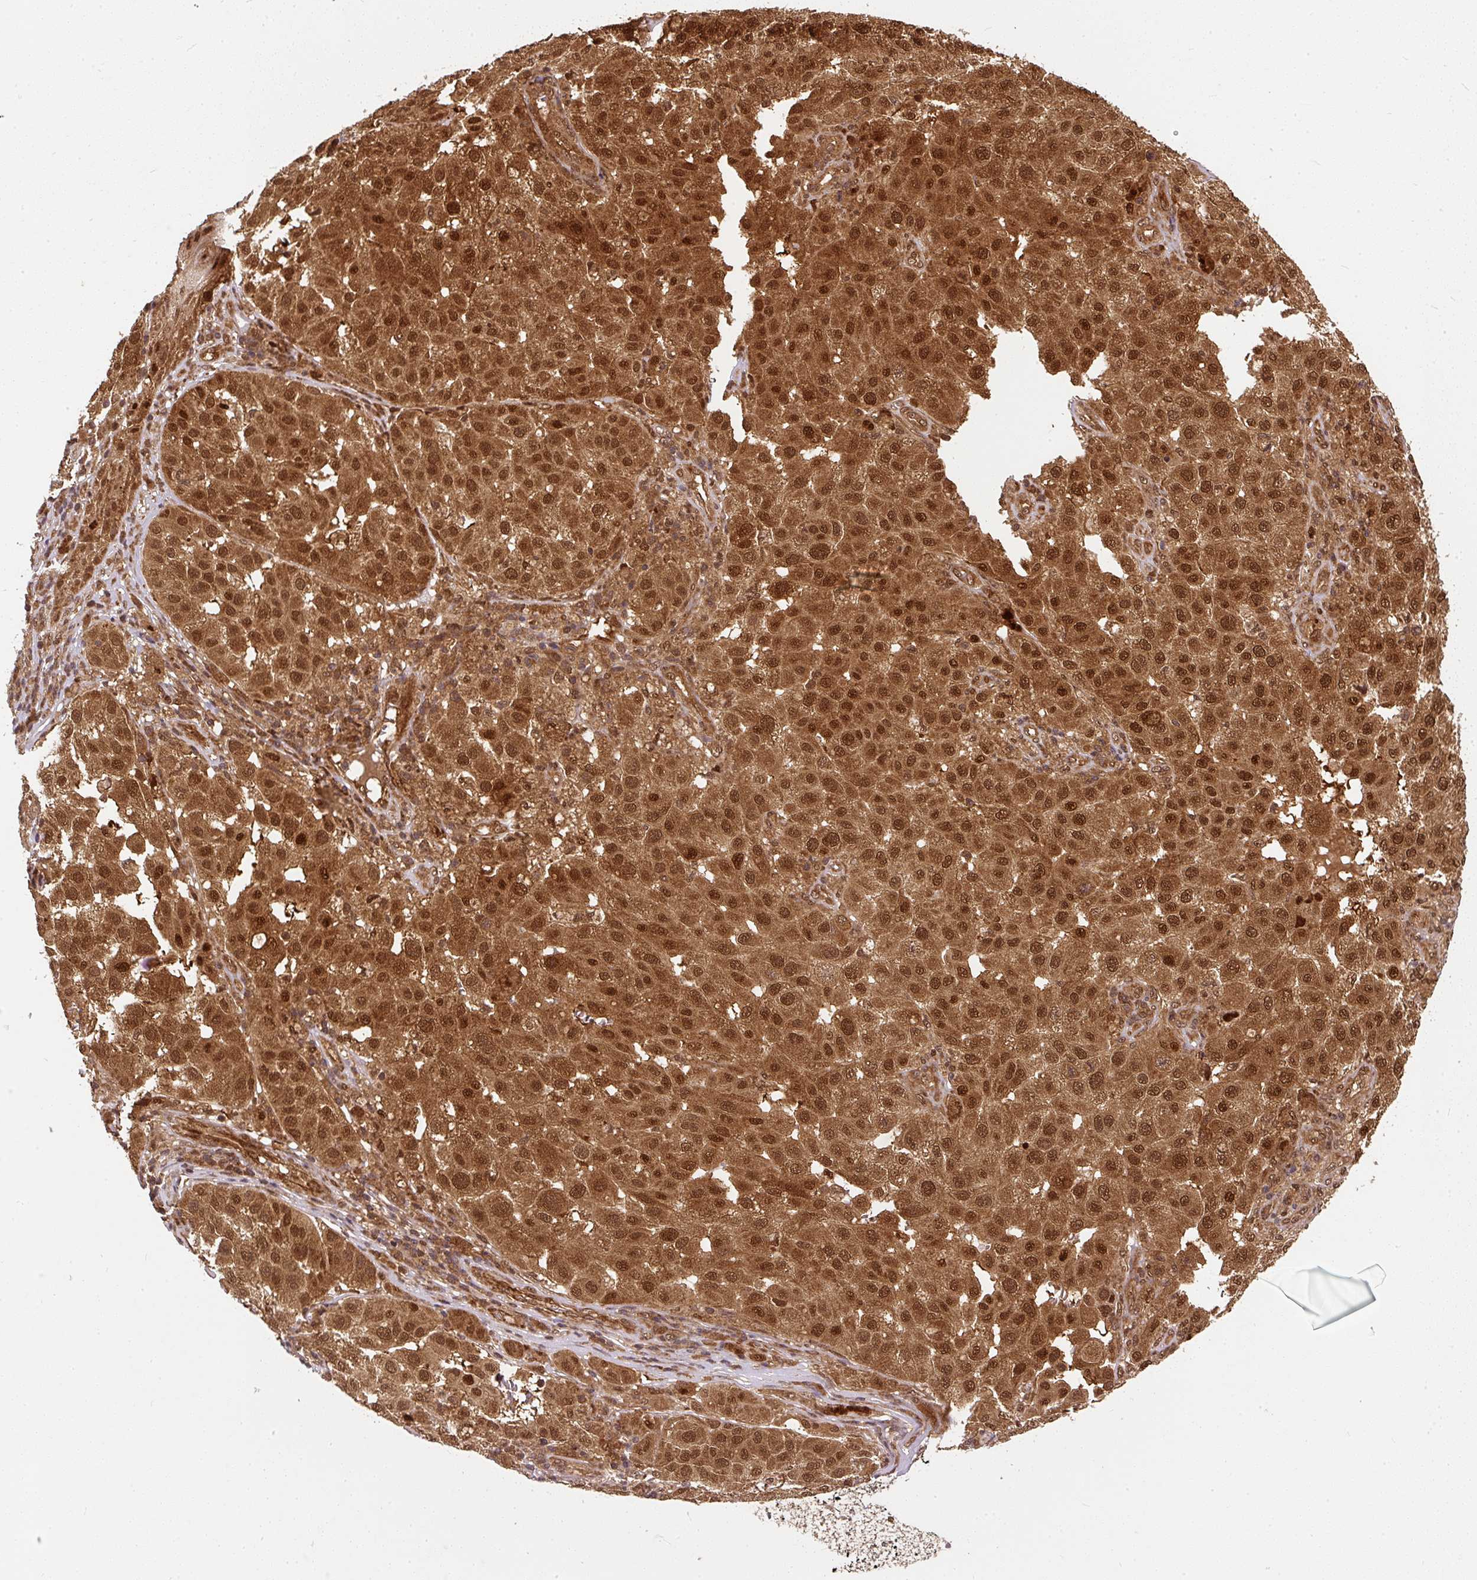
{"staining": {"intensity": "strong", "quantity": ">75%", "location": "cytoplasmic/membranous,nuclear"}, "tissue": "melanoma", "cell_type": "Tumor cells", "image_type": "cancer", "snomed": [{"axis": "morphology", "description": "Malignant melanoma, NOS"}, {"axis": "topography", "description": "Skin"}], "caption": "A high amount of strong cytoplasmic/membranous and nuclear positivity is appreciated in about >75% of tumor cells in melanoma tissue. (DAB IHC with brightfield microscopy, high magnification).", "gene": "PSMD1", "patient": {"sex": "female", "age": 64}}